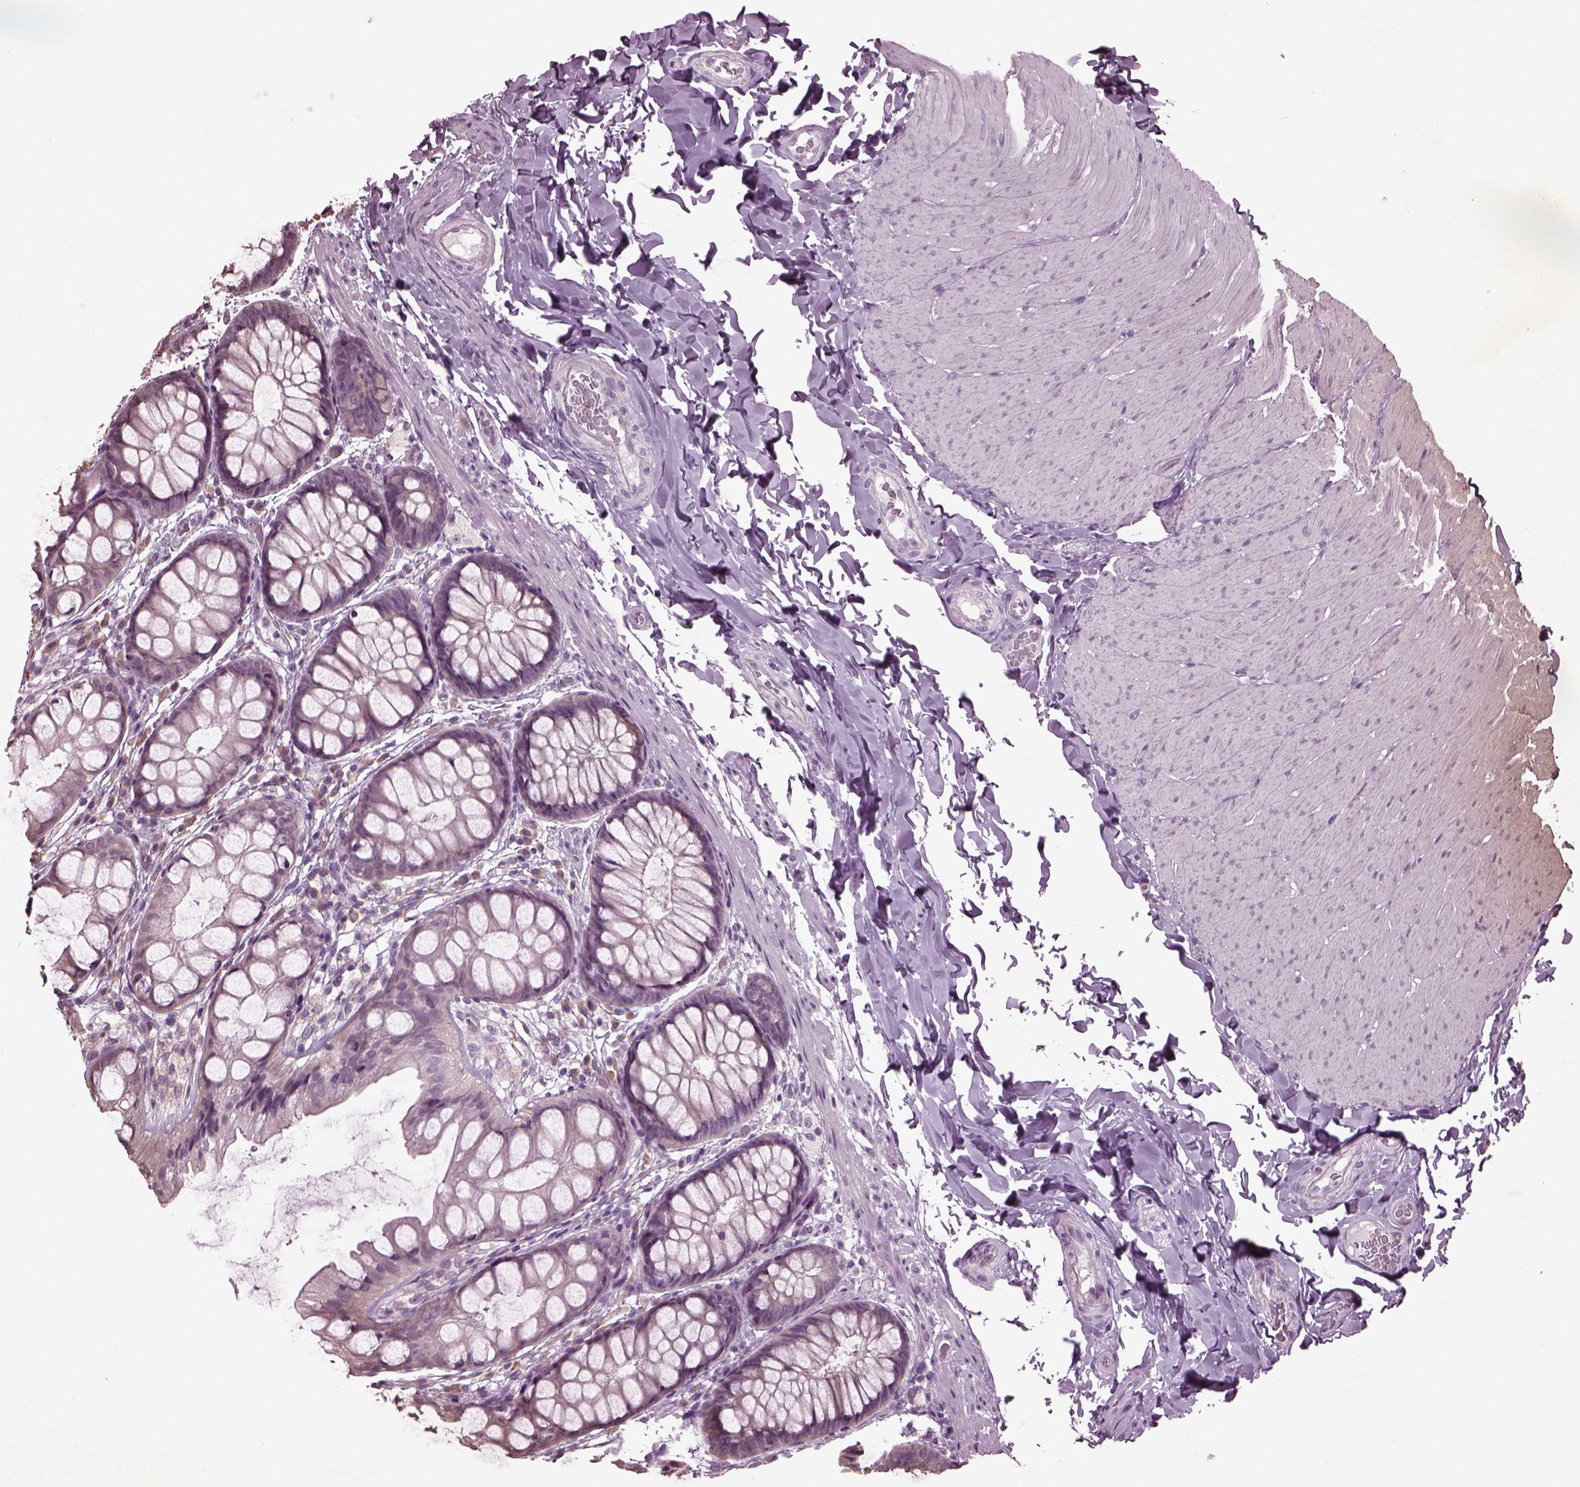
{"staining": {"intensity": "negative", "quantity": "none", "location": "none"}, "tissue": "colon", "cell_type": "Endothelial cells", "image_type": "normal", "snomed": [{"axis": "morphology", "description": "Normal tissue, NOS"}, {"axis": "topography", "description": "Colon"}], "caption": "This is an immunohistochemistry (IHC) micrograph of benign human colon. There is no expression in endothelial cells.", "gene": "CABP5", "patient": {"sex": "male", "age": 47}}